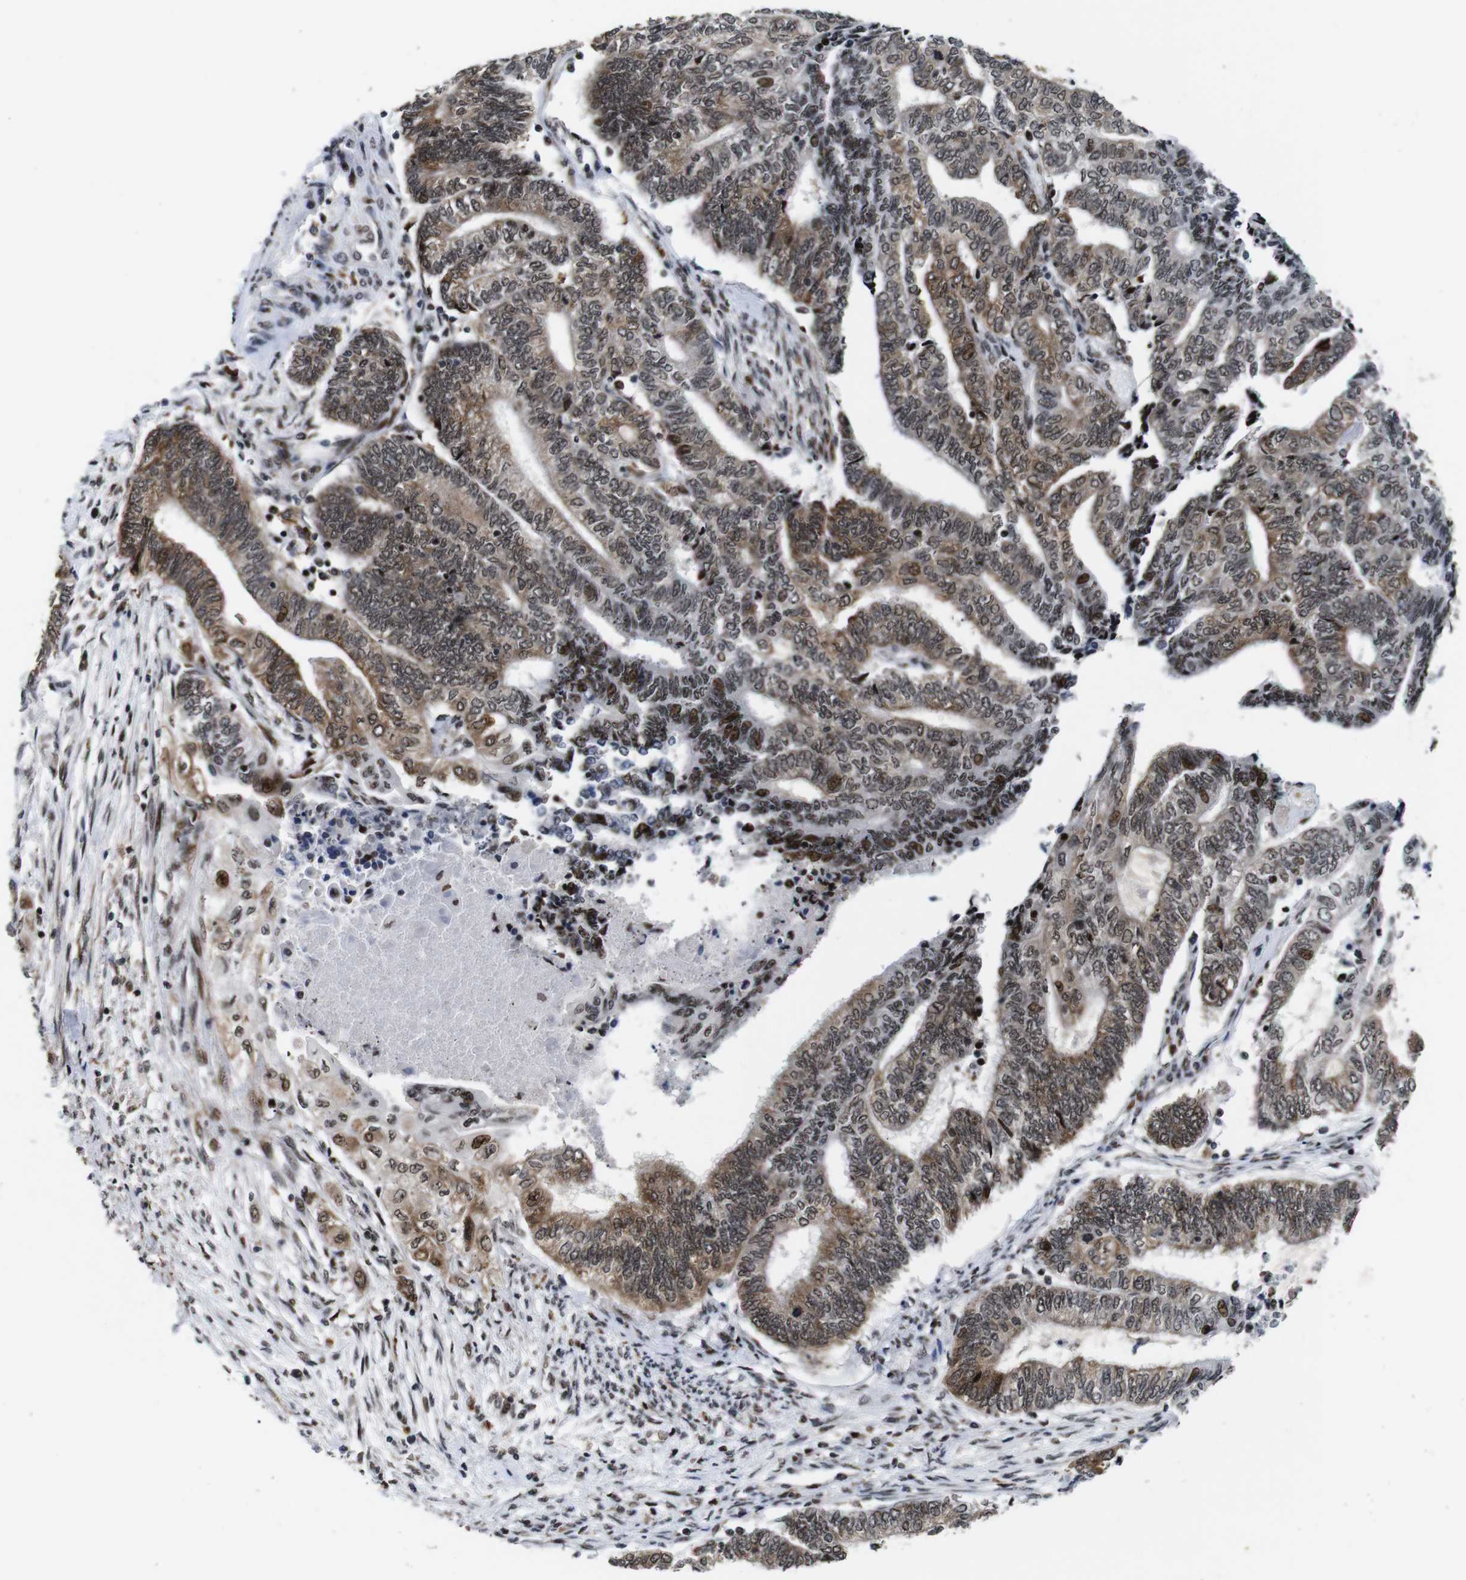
{"staining": {"intensity": "moderate", "quantity": ">75%", "location": "cytoplasmic/membranous,nuclear"}, "tissue": "endometrial cancer", "cell_type": "Tumor cells", "image_type": "cancer", "snomed": [{"axis": "morphology", "description": "Adenocarcinoma, NOS"}, {"axis": "topography", "description": "Uterus"}, {"axis": "topography", "description": "Endometrium"}], "caption": "Protein expression by immunohistochemistry (IHC) shows moderate cytoplasmic/membranous and nuclear expression in about >75% of tumor cells in endometrial adenocarcinoma.", "gene": "EIF4G1", "patient": {"sex": "female", "age": 70}}